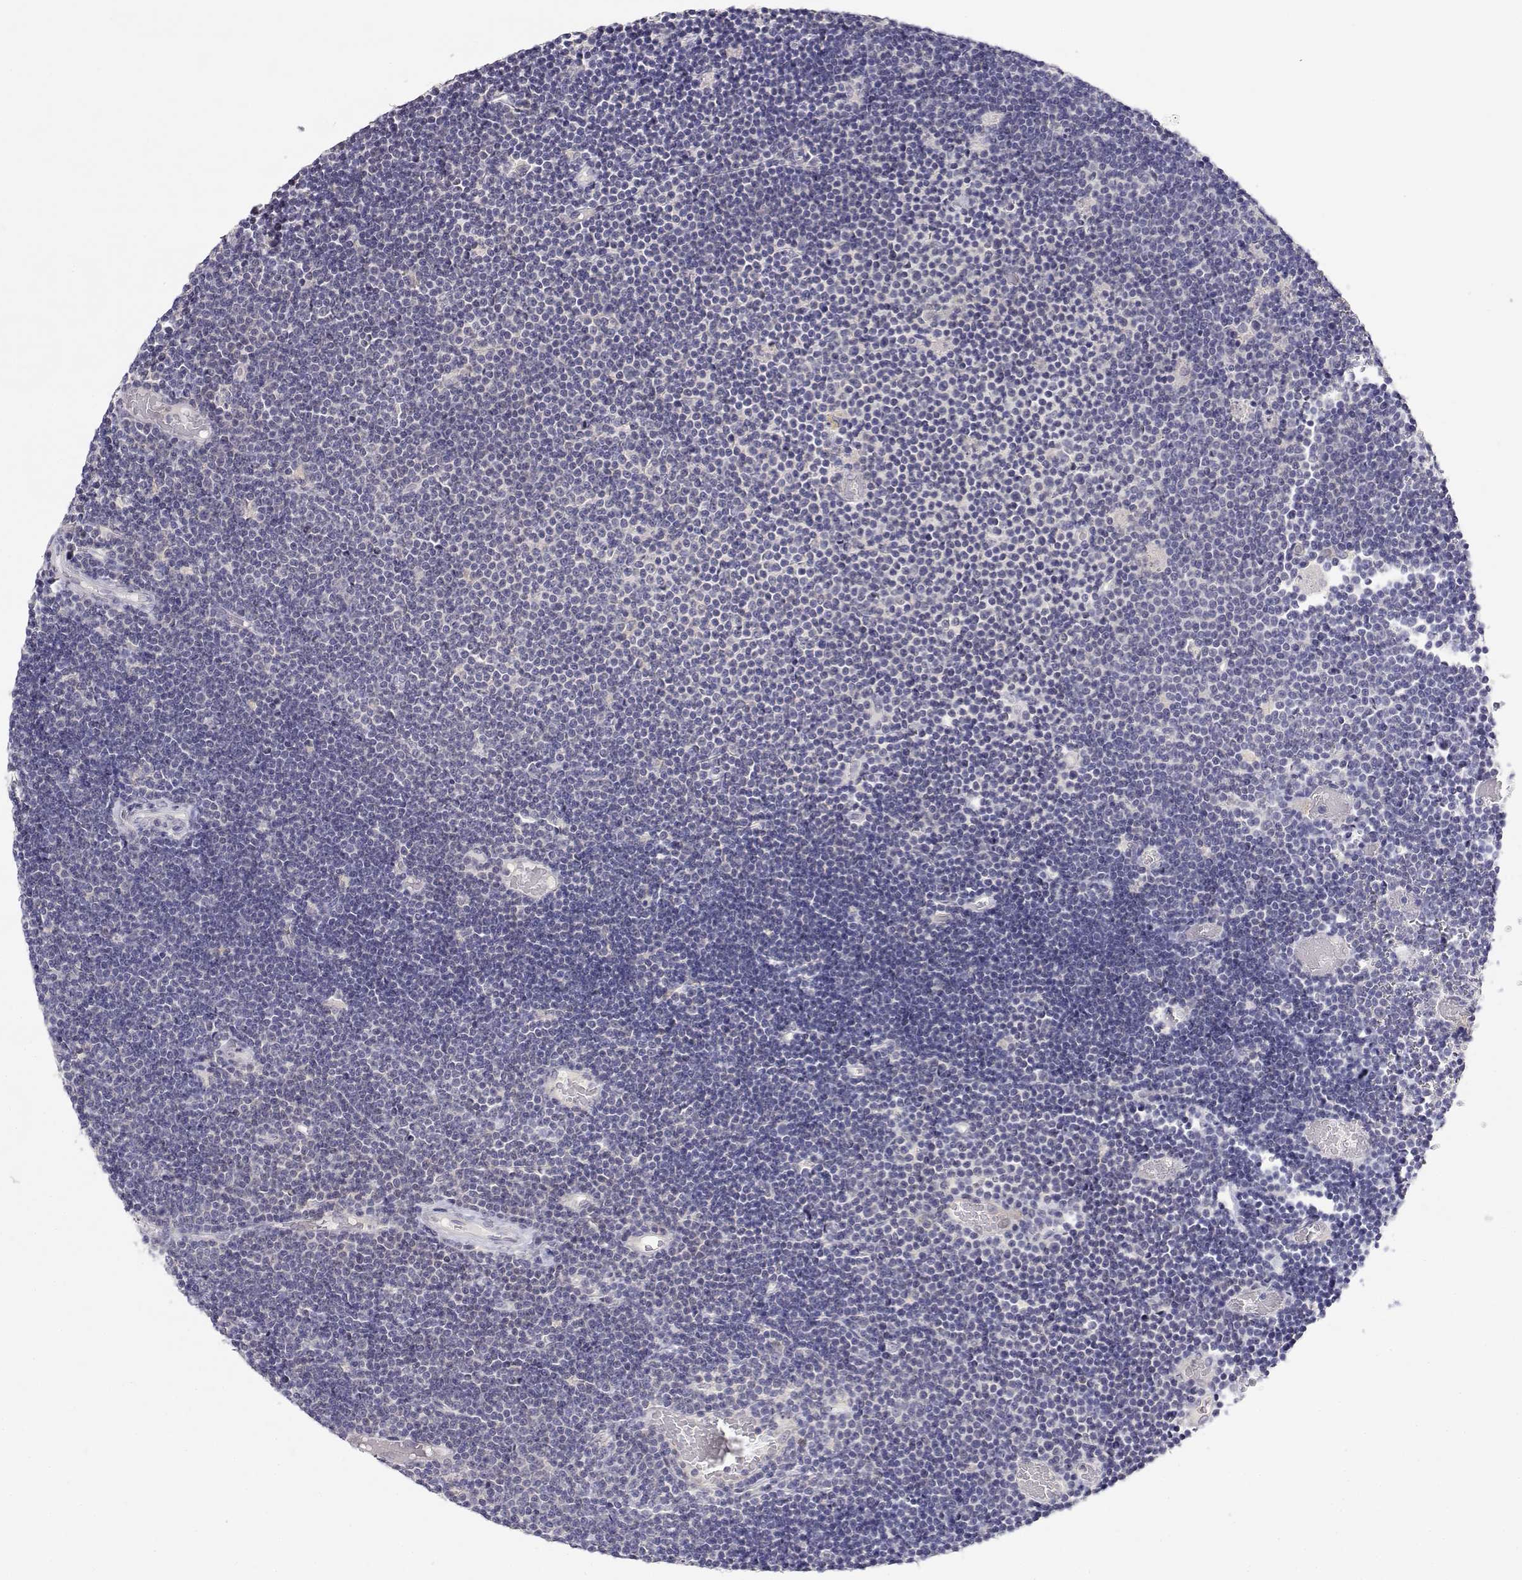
{"staining": {"intensity": "negative", "quantity": "none", "location": "none"}, "tissue": "lymphoma", "cell_type": "Tumor cells", "image_type": "cancer", "snomed": [{"axis": "morphology", "description": "Malignant lymphoma, non-Hodgkin's type, Low grade"}, {"axis": "topography", "description": "Brain"}], "caption": "Human lymphoma stained for a protein using IHC reveals no expression in tumor cells.", "gene": "ADA", "patient": {"sex": "female", "age": 66}}